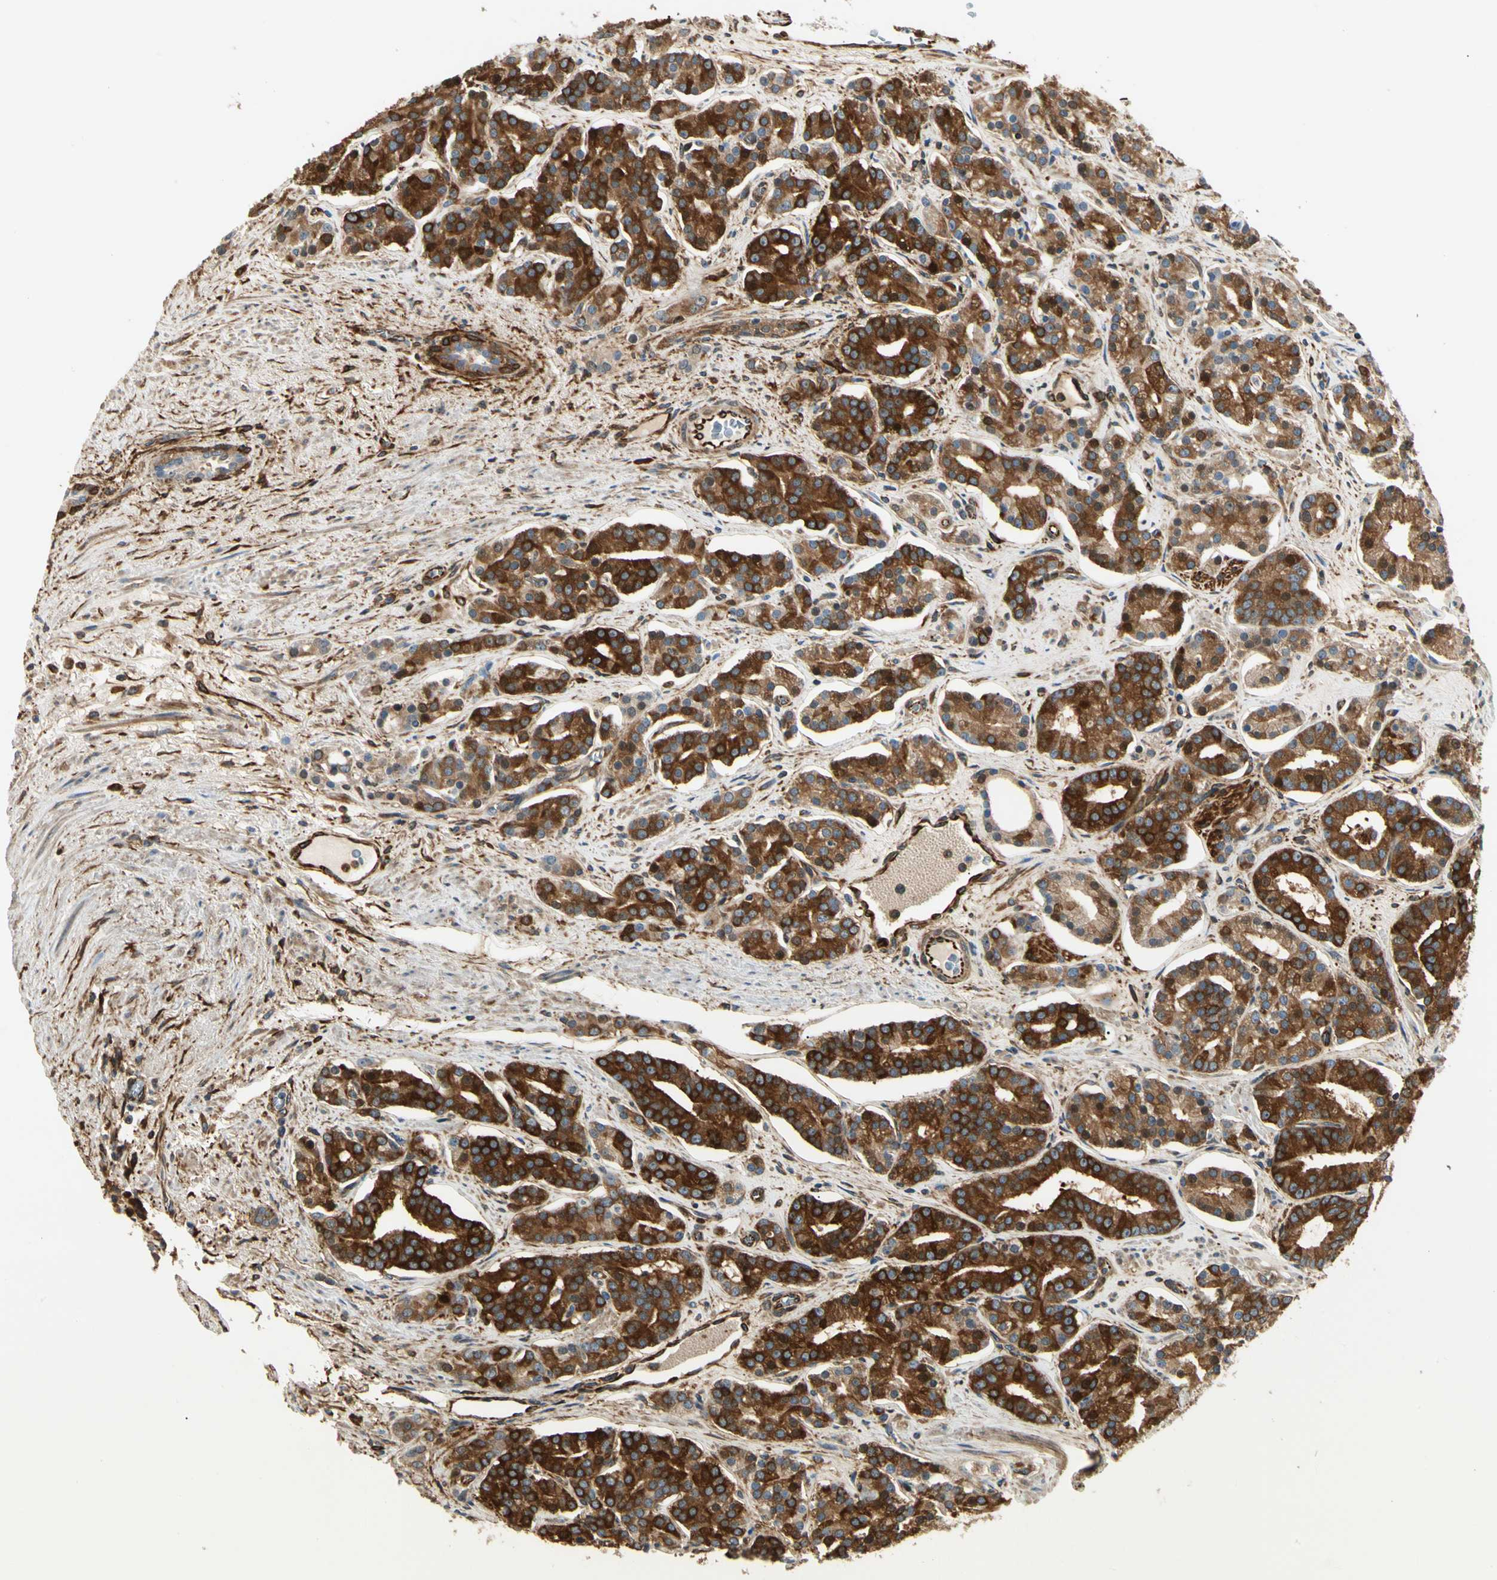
{"staining": {"intensity": "strong", "quantity": ">75%", "location": "cytoplasmic/membranous"}, "tissue": "prostate cancer", "cell_type": "Tumor cells", "image_type": "cancer", "snomed": [{"axis": "morphology", "description": "Adenocarcinoma, Low grade"}, {"axis": "topography", "description": "Prostate"}], "caption": "Protein staining of adenocarcinoma (low-grade) (prostate) tissue shows strong cytoplasmic/membranous staining in about >75% of tumor cells.", "gene": "FTH1", "patient": {"sex": "male", "age": 63}}